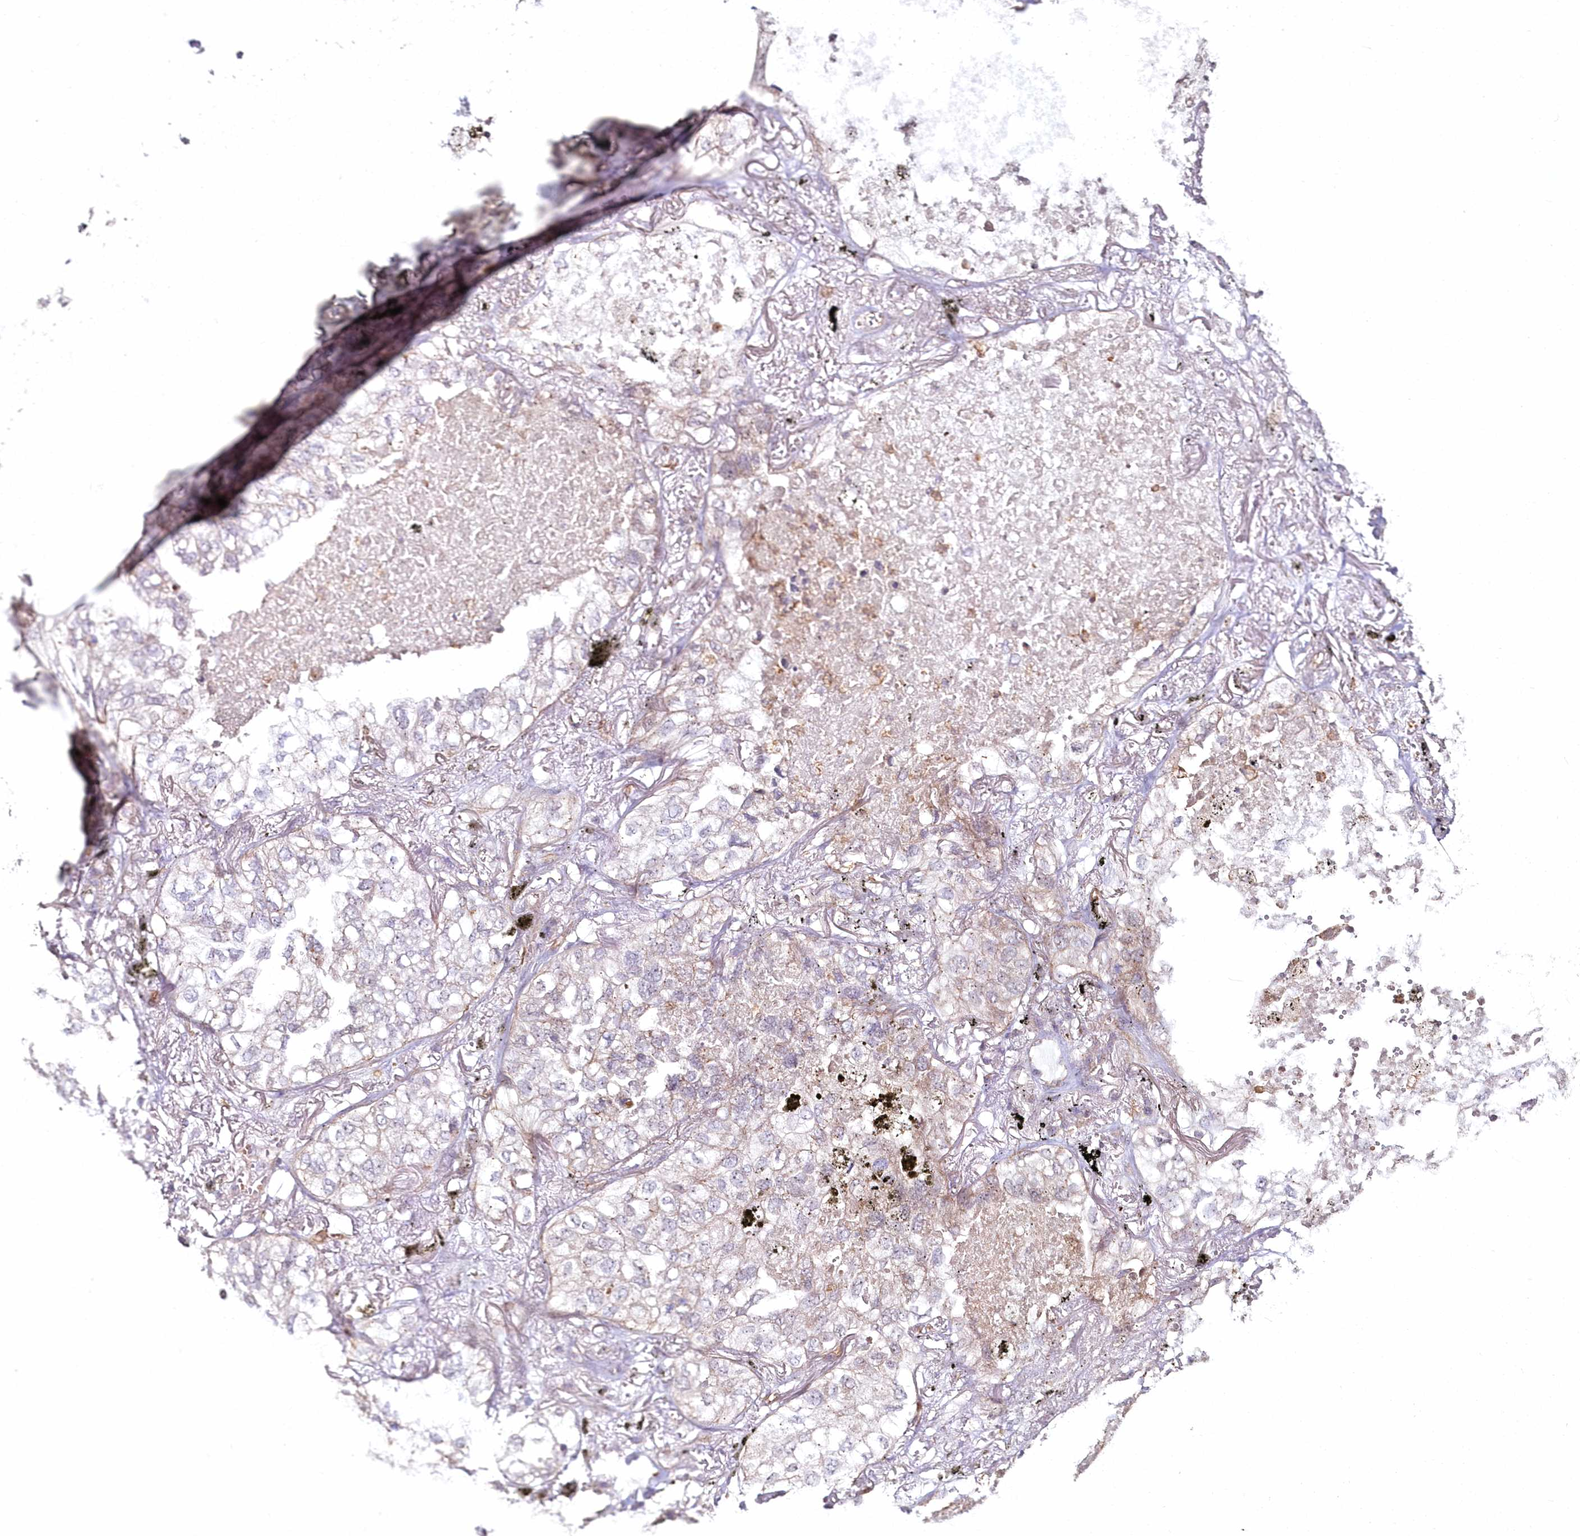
{"staining": {"intensity": "weak", "quantity": "<25%", "location": "cytoplasmic/membranous"}, "tissue": "lung cancer", "cell_type": "Tumor cells", "image_type": "cancer", "snomed": [{"axis": "morphology", "description": "Adenocarcinoma, NOS"}, {"axis": "topography", "description": "Lung"}], "caption": "The IHC photomicrograph has no significant positivity in tumor cells of lung cancer (adenocarcinoma) tissue.", "gene": "HYCC2", "patient": {"sex": "male", "age": 65}}